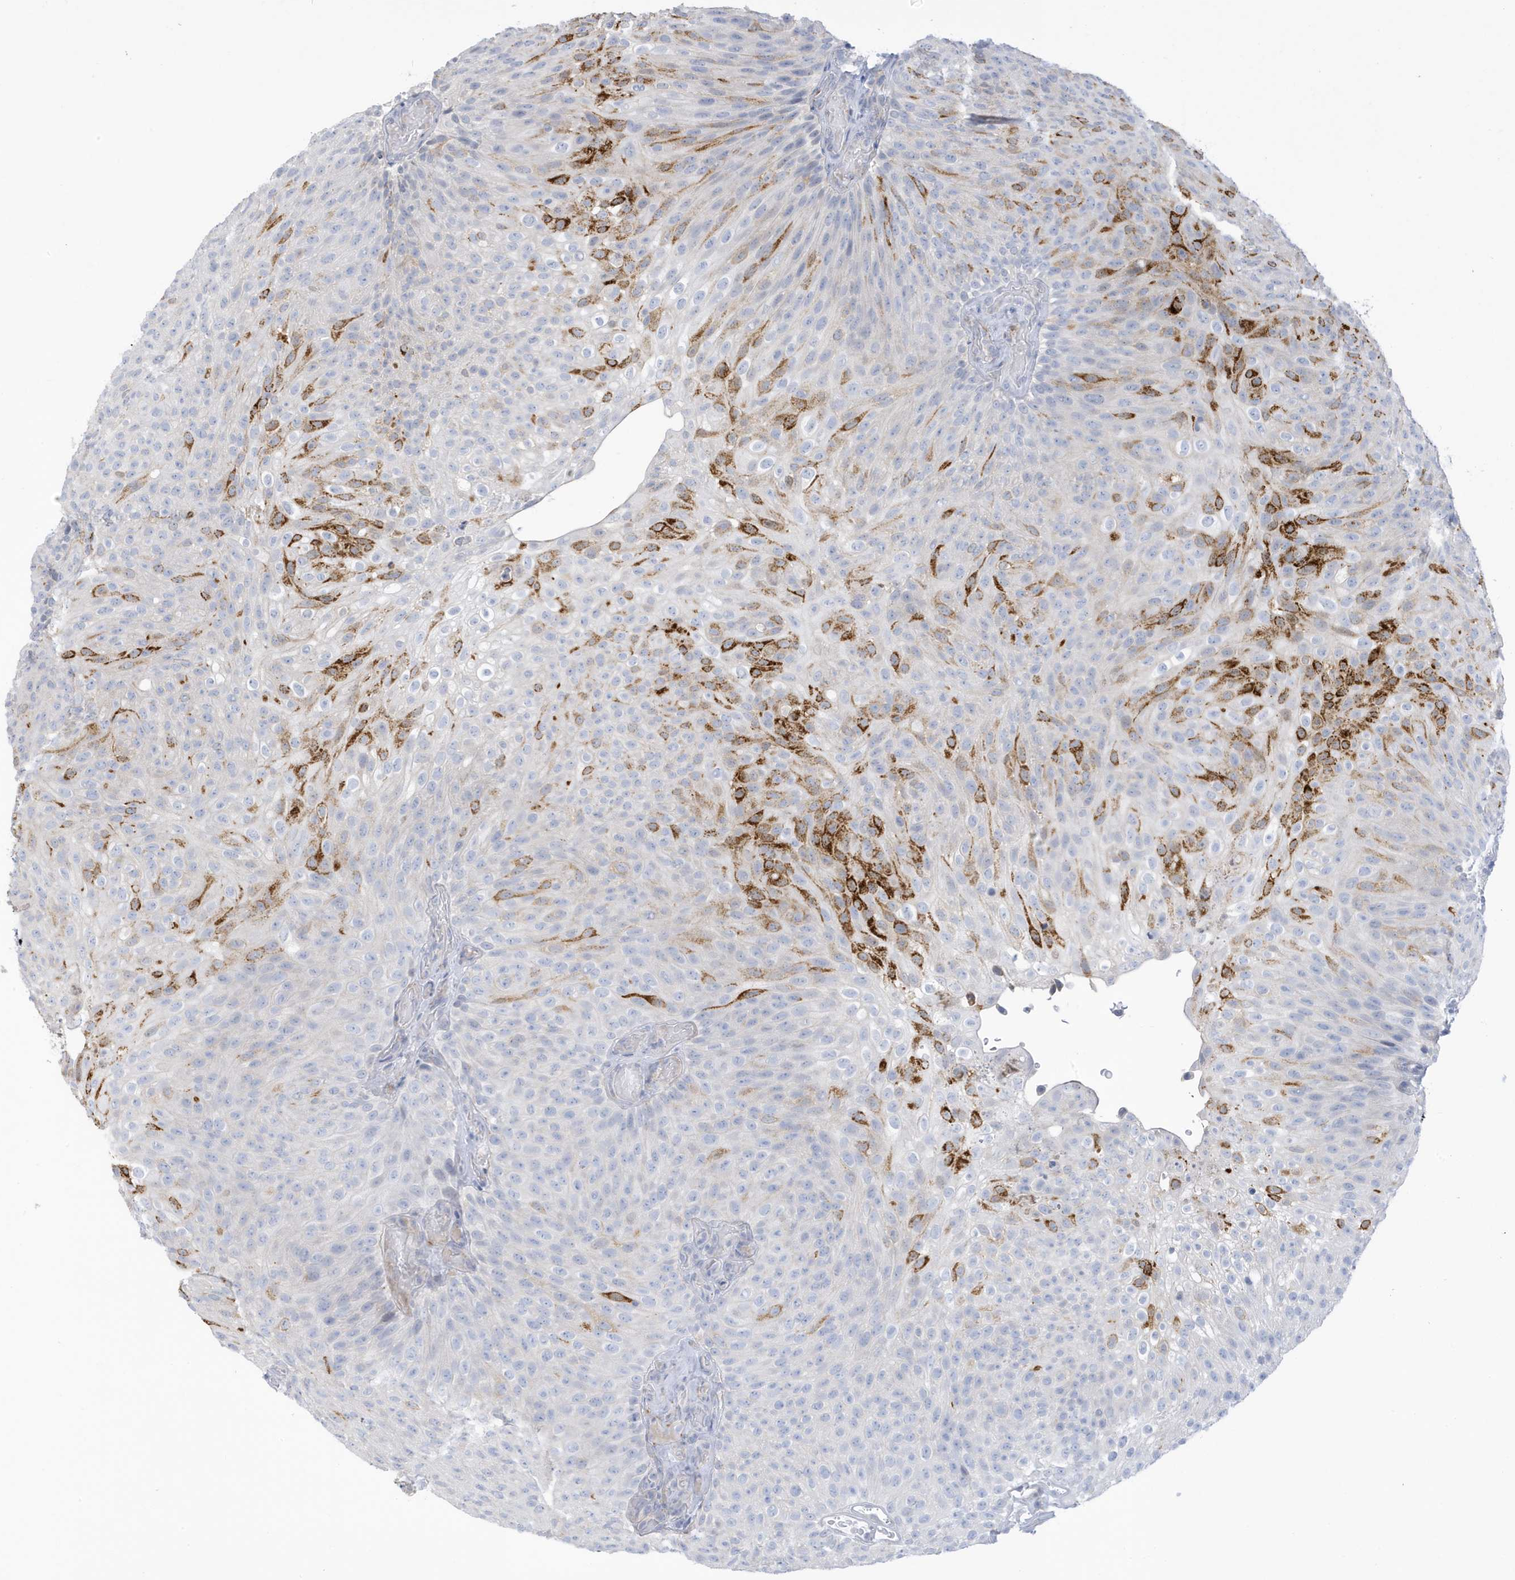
{"staining": {"intensity": "strong", "quantity": "<25%", "location": "cytoplasmic/membranous"}, "tissue": "urothelial cancer", "cell_type": "Tumor cells", "image_type": "cancer", "snomed": [{"axis": "morphology", "description": "Urothelial carcinoma, Low grade"}, {"axis": "topography", "description": "Urinary bladder"}], "caption": "Human urothelial carcinoma (low-grade) stained with a brown dye reveals strong cytoplasmic/membranous positive staining in approximately <25% of tumor cells.", "gene": "PERM1", "patient": {"sex": "male", "age": 78}}